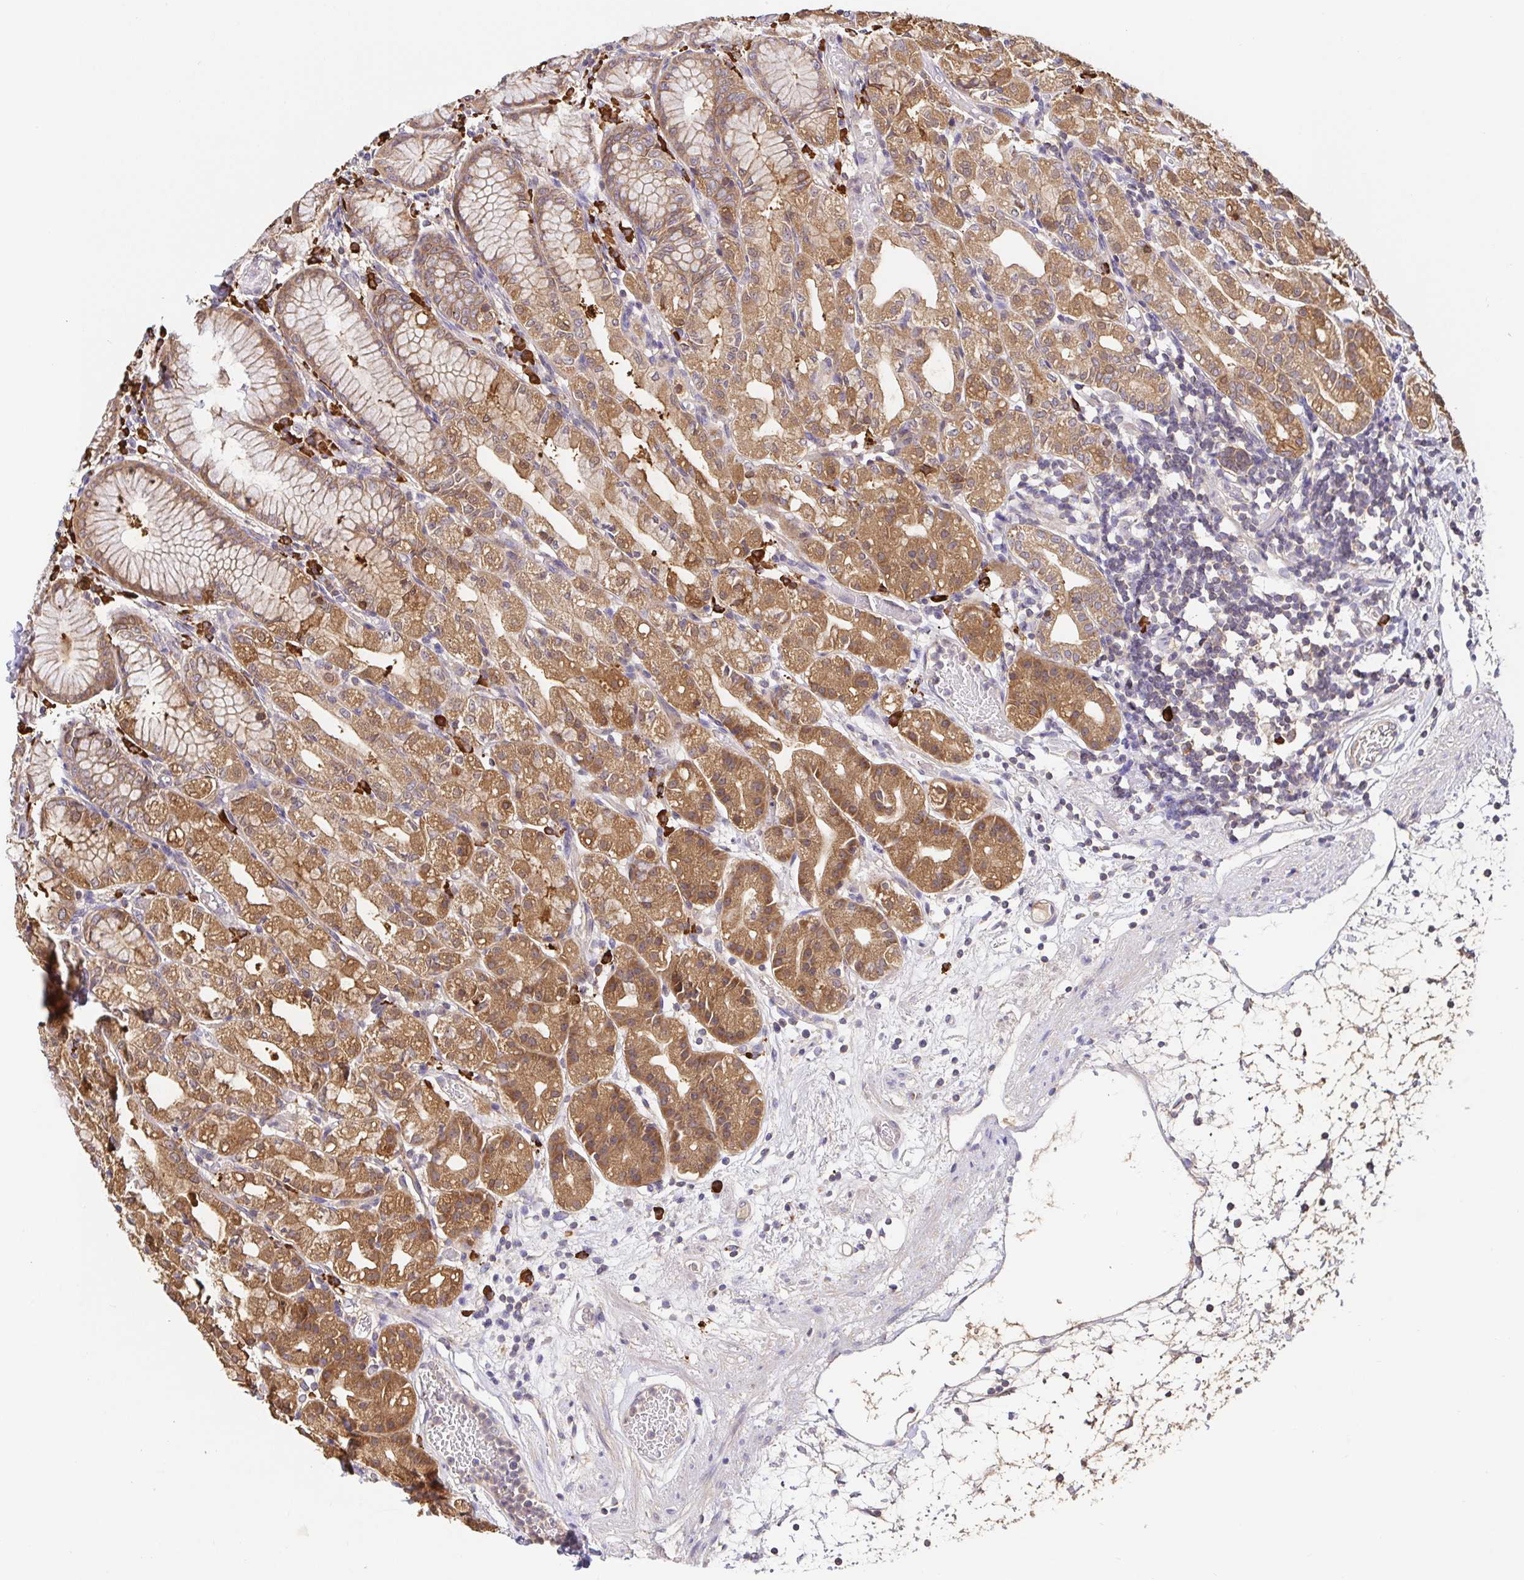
{"staining": {"intensity": "moderate", "quantity": ">75%", "location": "cytoplasmic/membranous"}, "tissue": "stomach", "cell_type": "Glandular cells", "image_type": "normal", "snomed": [{"axis": "morphology", "description": "Normal tissue, NOS"}, {"axis": "topography", "description": "Stomach"}], "caption": "High-magnification brightfield microscopy of normal stomach stained with DAB (brown) and counterstained with hematoxylin (blue). glandular cells exhibit moderate cytoplasmic/membranous staining is present in approximately>75% of cells. The protein is stained brown, and the nuclei are stained in blue (DAB IHC with brightfield microscopy, high magnification).", "gene": "HAGH", "patient": {"sex": "female", "age": 57}}